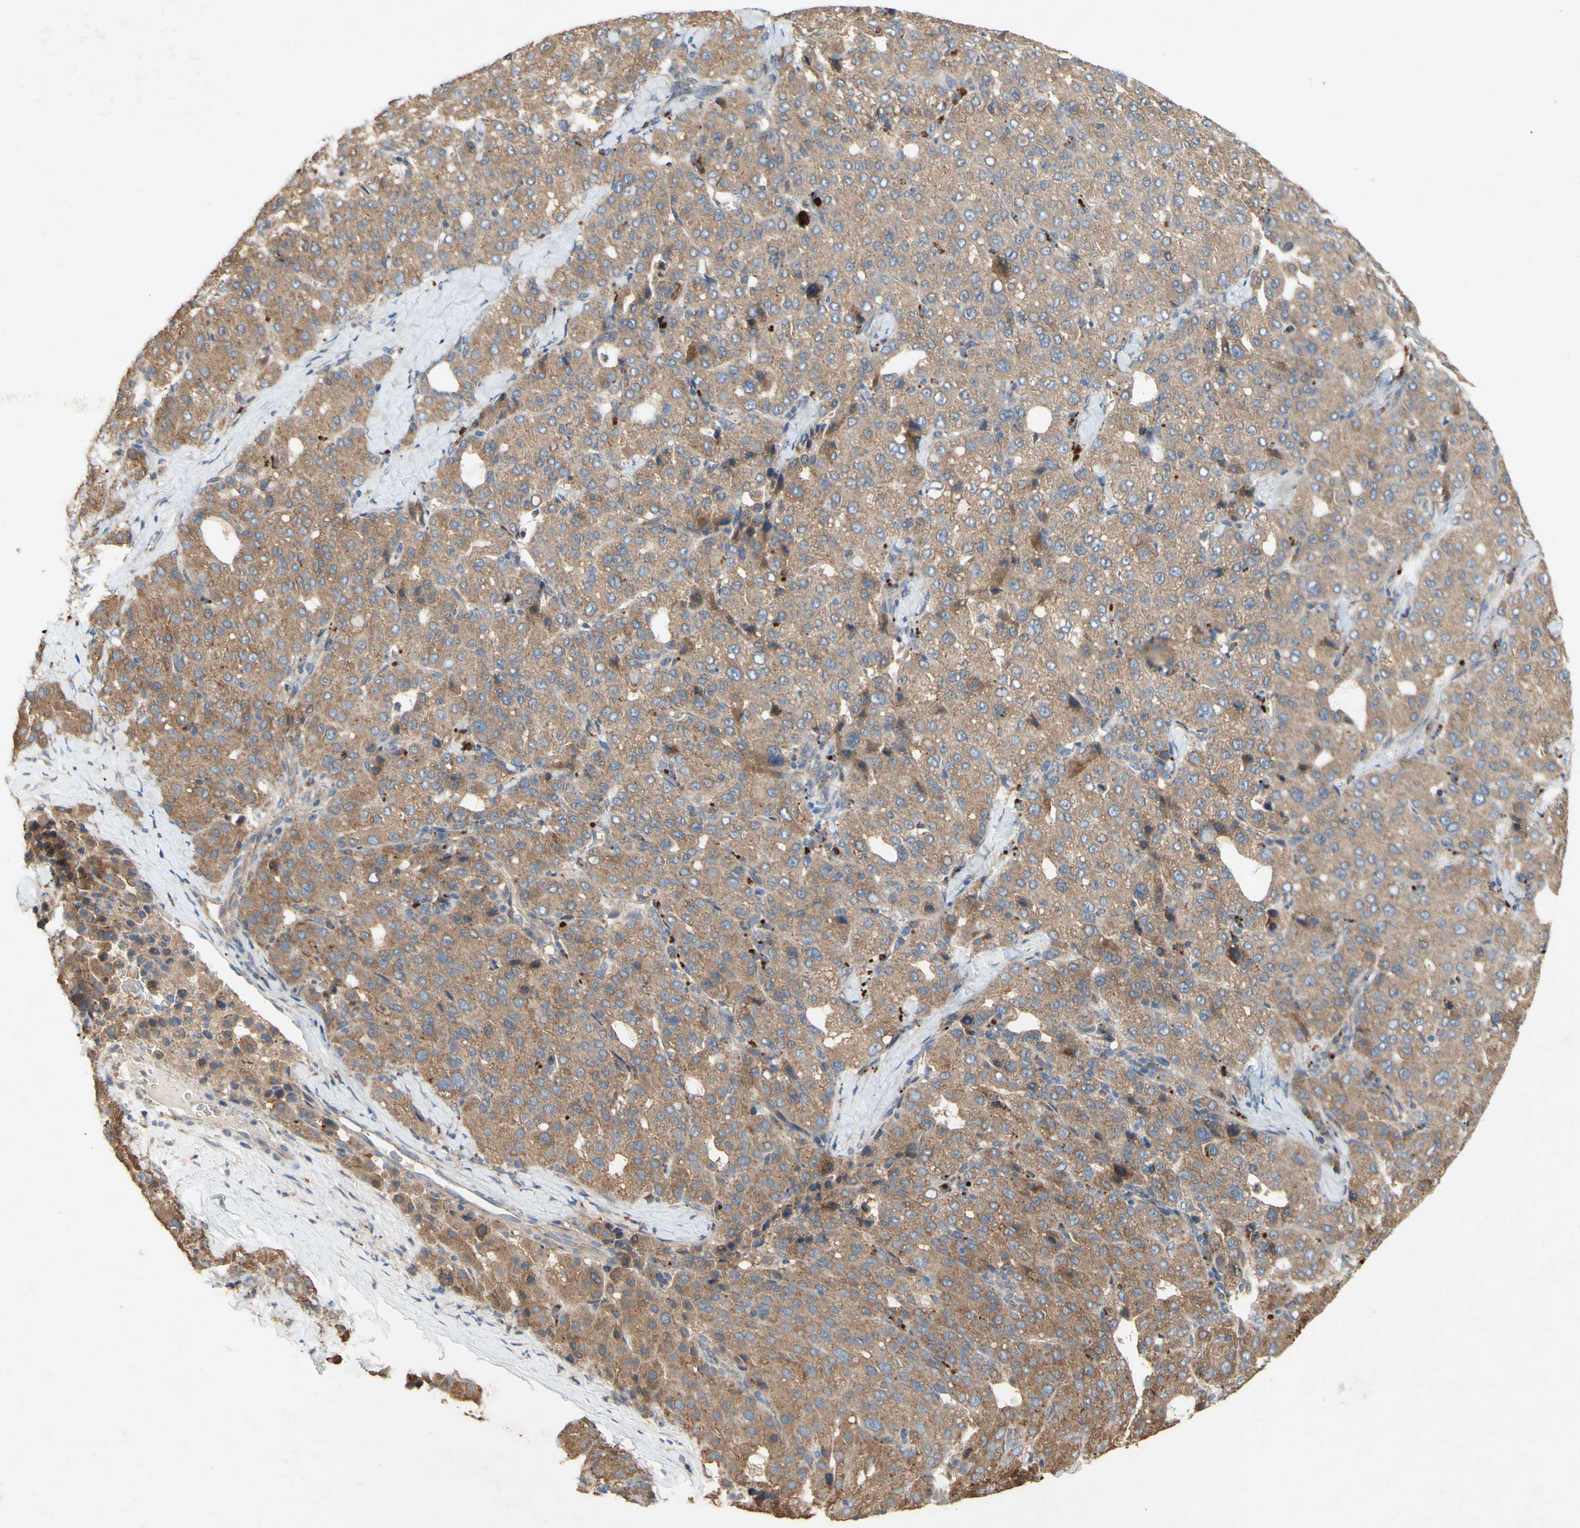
{"staining": {"intensity": "moderate", "quantity": ">75%", "location": "cytoplasmic/membranous"}, "tissue": "liver cancer", "cell_type": "Tumor cells", "image_type": "cancer", "snomed": [{"axis": "morphology", "description": "Carcinoma, Hepatocellular, NOS"}, {"axis": "topography", "description": "Liver"}], "caption": "Protein staining of liver hepatocellular carcinoma tissue shows moderate cytoplasmic/membranous staining in approximately >75% of tumor cells.", "gene": "PDGFB", "patient": {"sex": "male", "age": 65}}